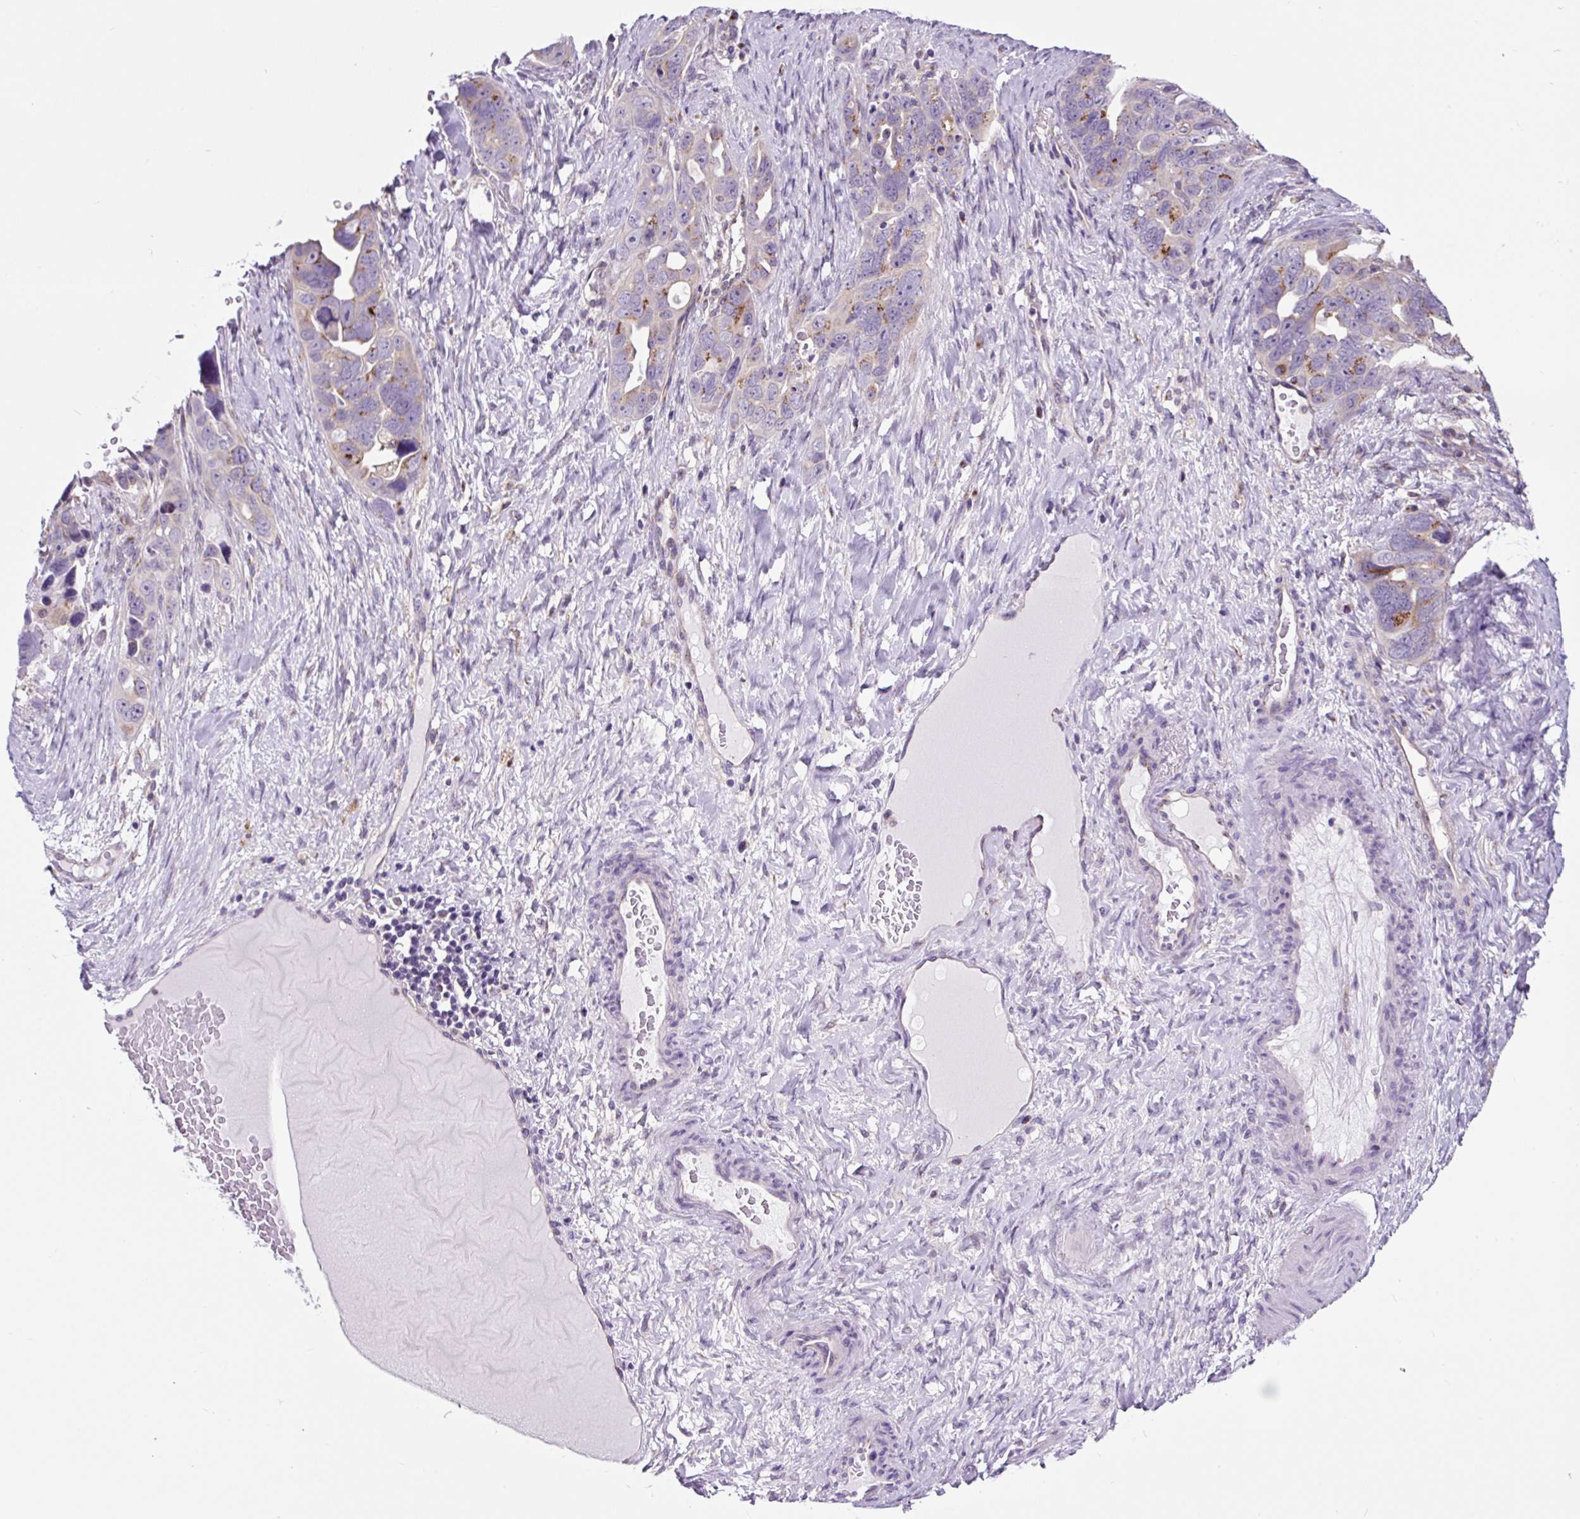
{"staining": {"intensity": "moderate", "quantity": "<25%", "location": "cytoplasmic/membranous"}, "tissue": "ovarian cancer", "cell_type": "Tumor cells", "image_type": "cancer", "snomed": [{"axis": "morphology", "description": "Cystadenocarcinoma, serous, NOS"}, {"axis": "topography", "description": "Ovary"}], "caption": "A brown stain shows moderate cytoplasmic/membranous expression of a protein in human ovarian cancer (serous cystadenocarcinoma) tumor cells.", "gene": "GORASP1", "patient": {"sex": "female", "age": 63}}